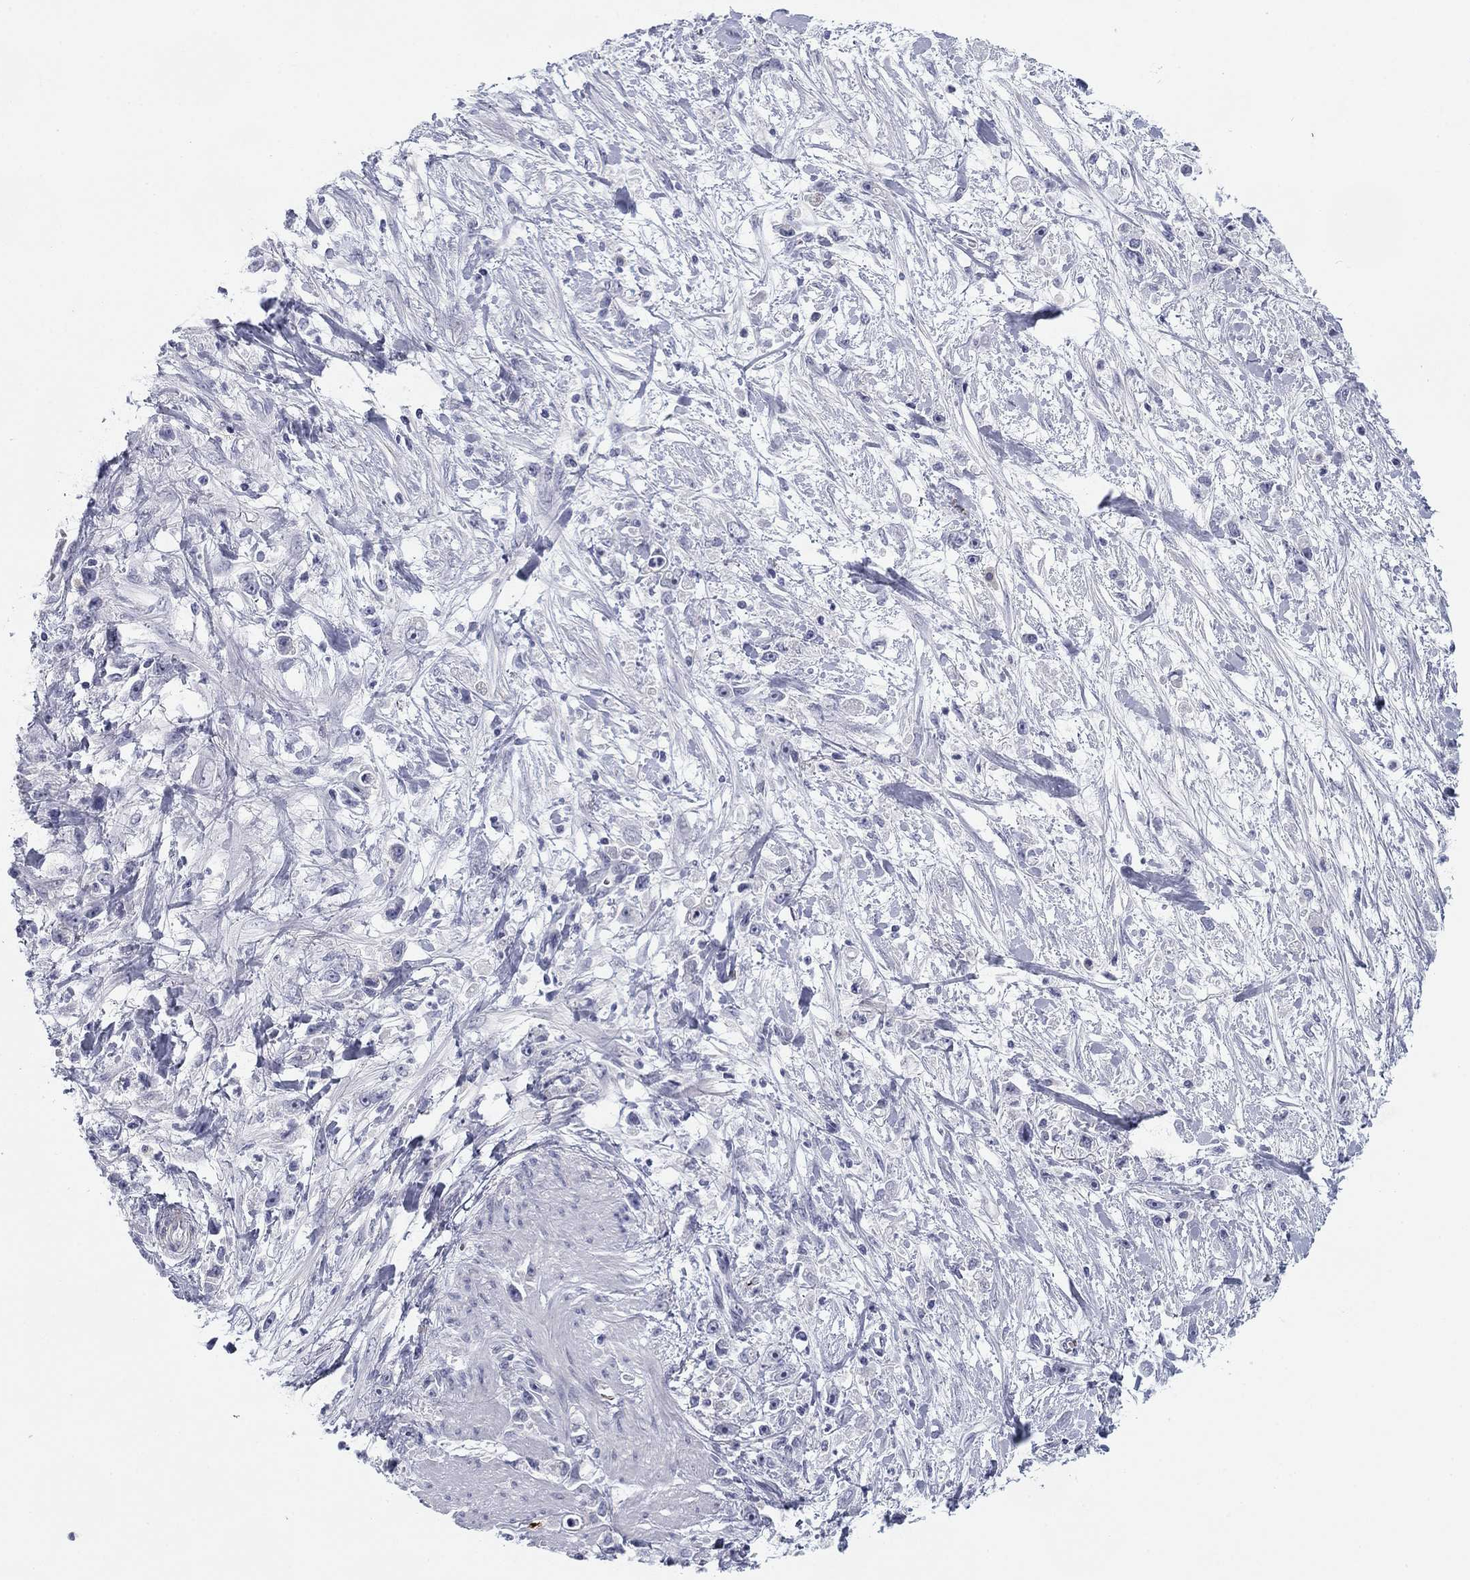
{"staining": {"intensity": "negative", "quantity": "none", "location": "none"}, "tissue": "stomach cancer", "cell_type": "Tumor cells", "image_type": "cancer", "snomed": [{"axis": "morphology", "description": "Adenocarcinoma, NOS"}, {"axis": "topography", "description": "Stomach"}], "caption": "Tumor cells show no significant protein staining in stomach adenocarcinoma.", "gene": "PRPH", "patient": {"sex": "female", "age": 59}}